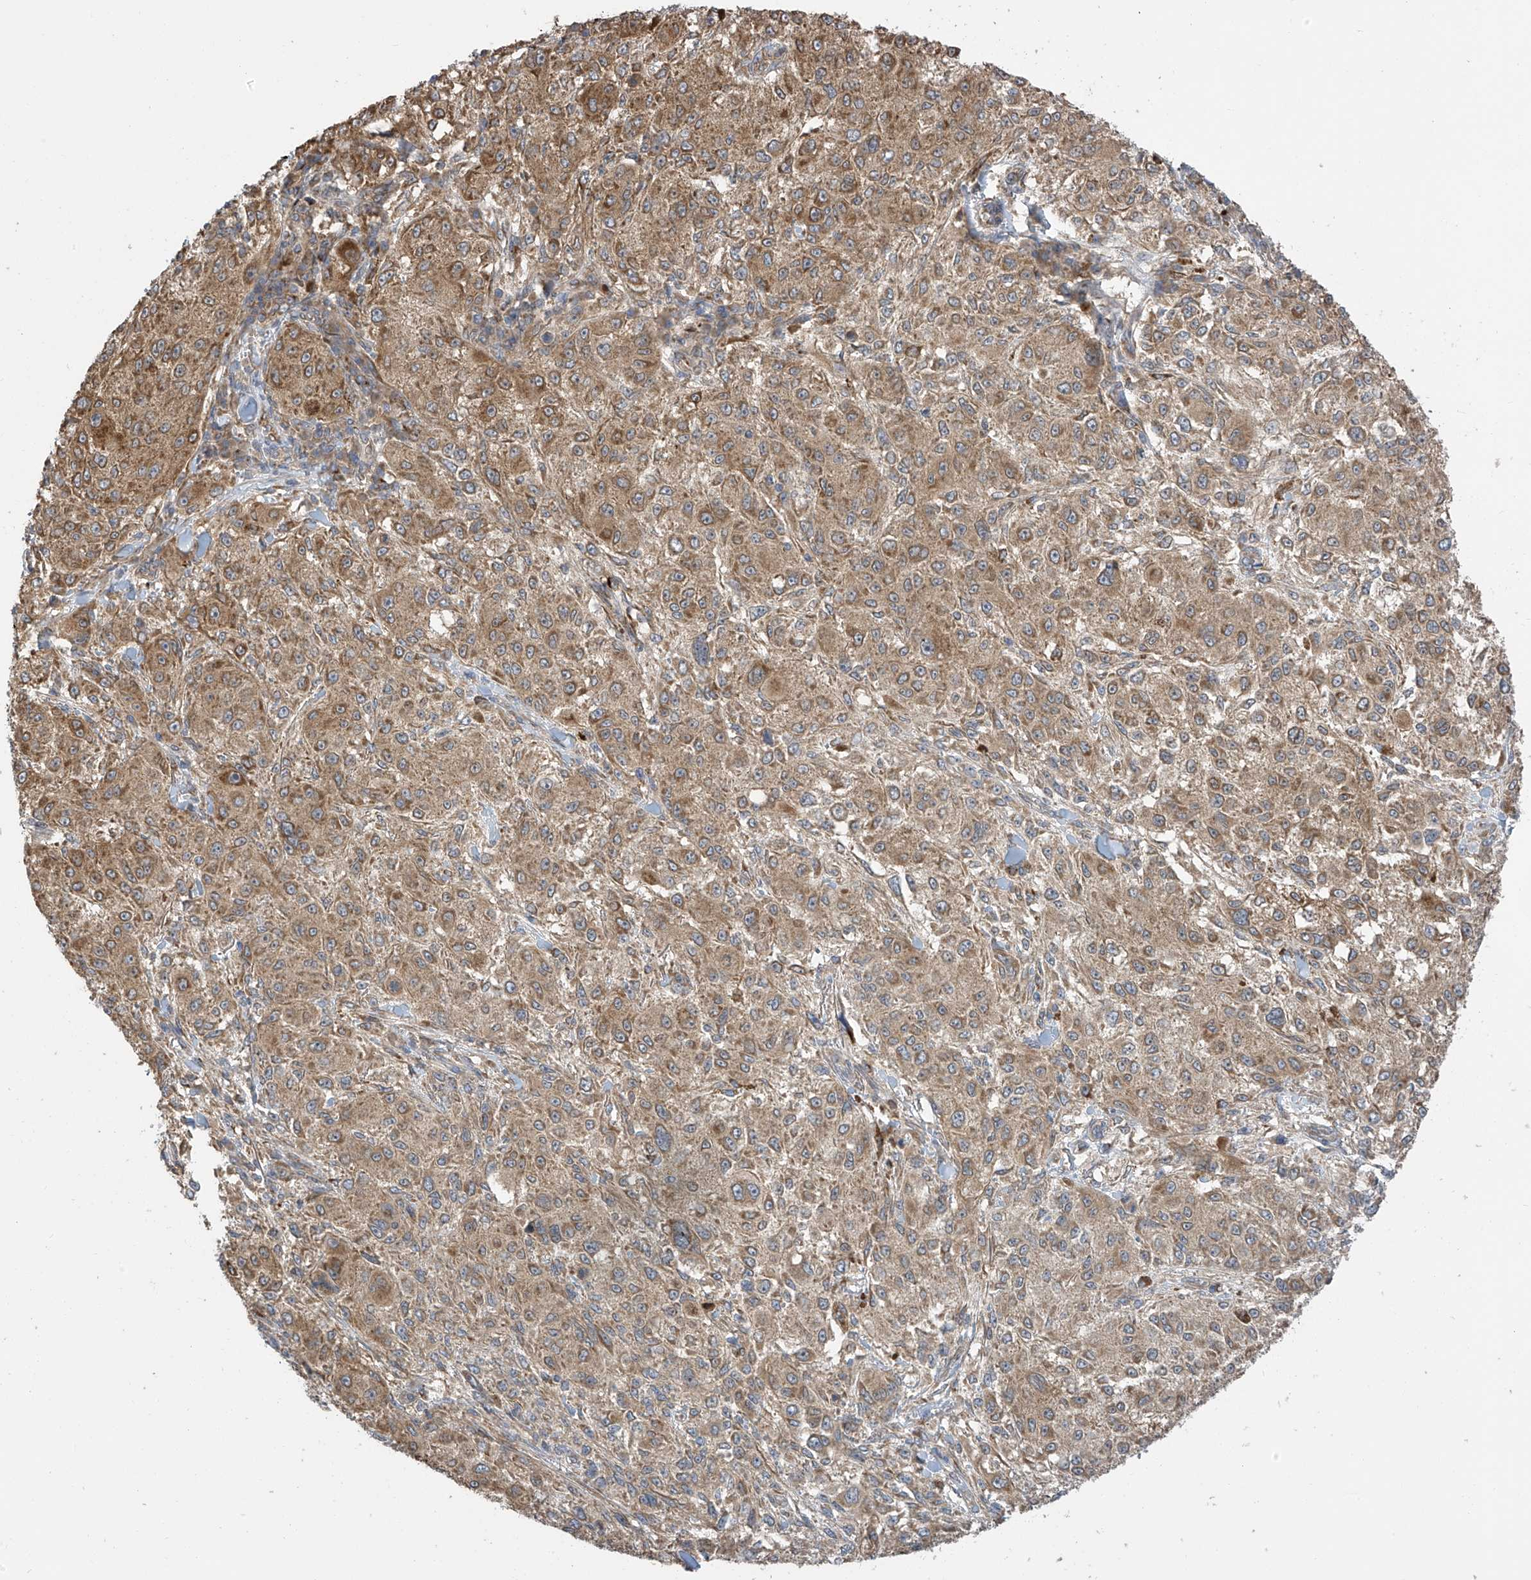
{"staining": {"intensity": "moderate", "quantity": ">75%", "location": "cytoplasmic/membranous"}, "tissue": "melanoma", "cell_type": "Tumor cells", "image_type": "cancer", "snomed": [{"axis": "morphology", "description": "Necrosis, NOS"}, {"axis": "morphology", "description": "Malignant melanoma, NOS"}, {"axis": "topography", "description": "Skin"}], "caption": "DAB (3,3'-diaminobenzidine) immunohistochemical staining of melanoma shows moderate cytoplasmic/membranous protein staining in approximately >75% of tumor cells.", "gene": "PNPT1", "patient": {"sex": "female", "age": 87}}